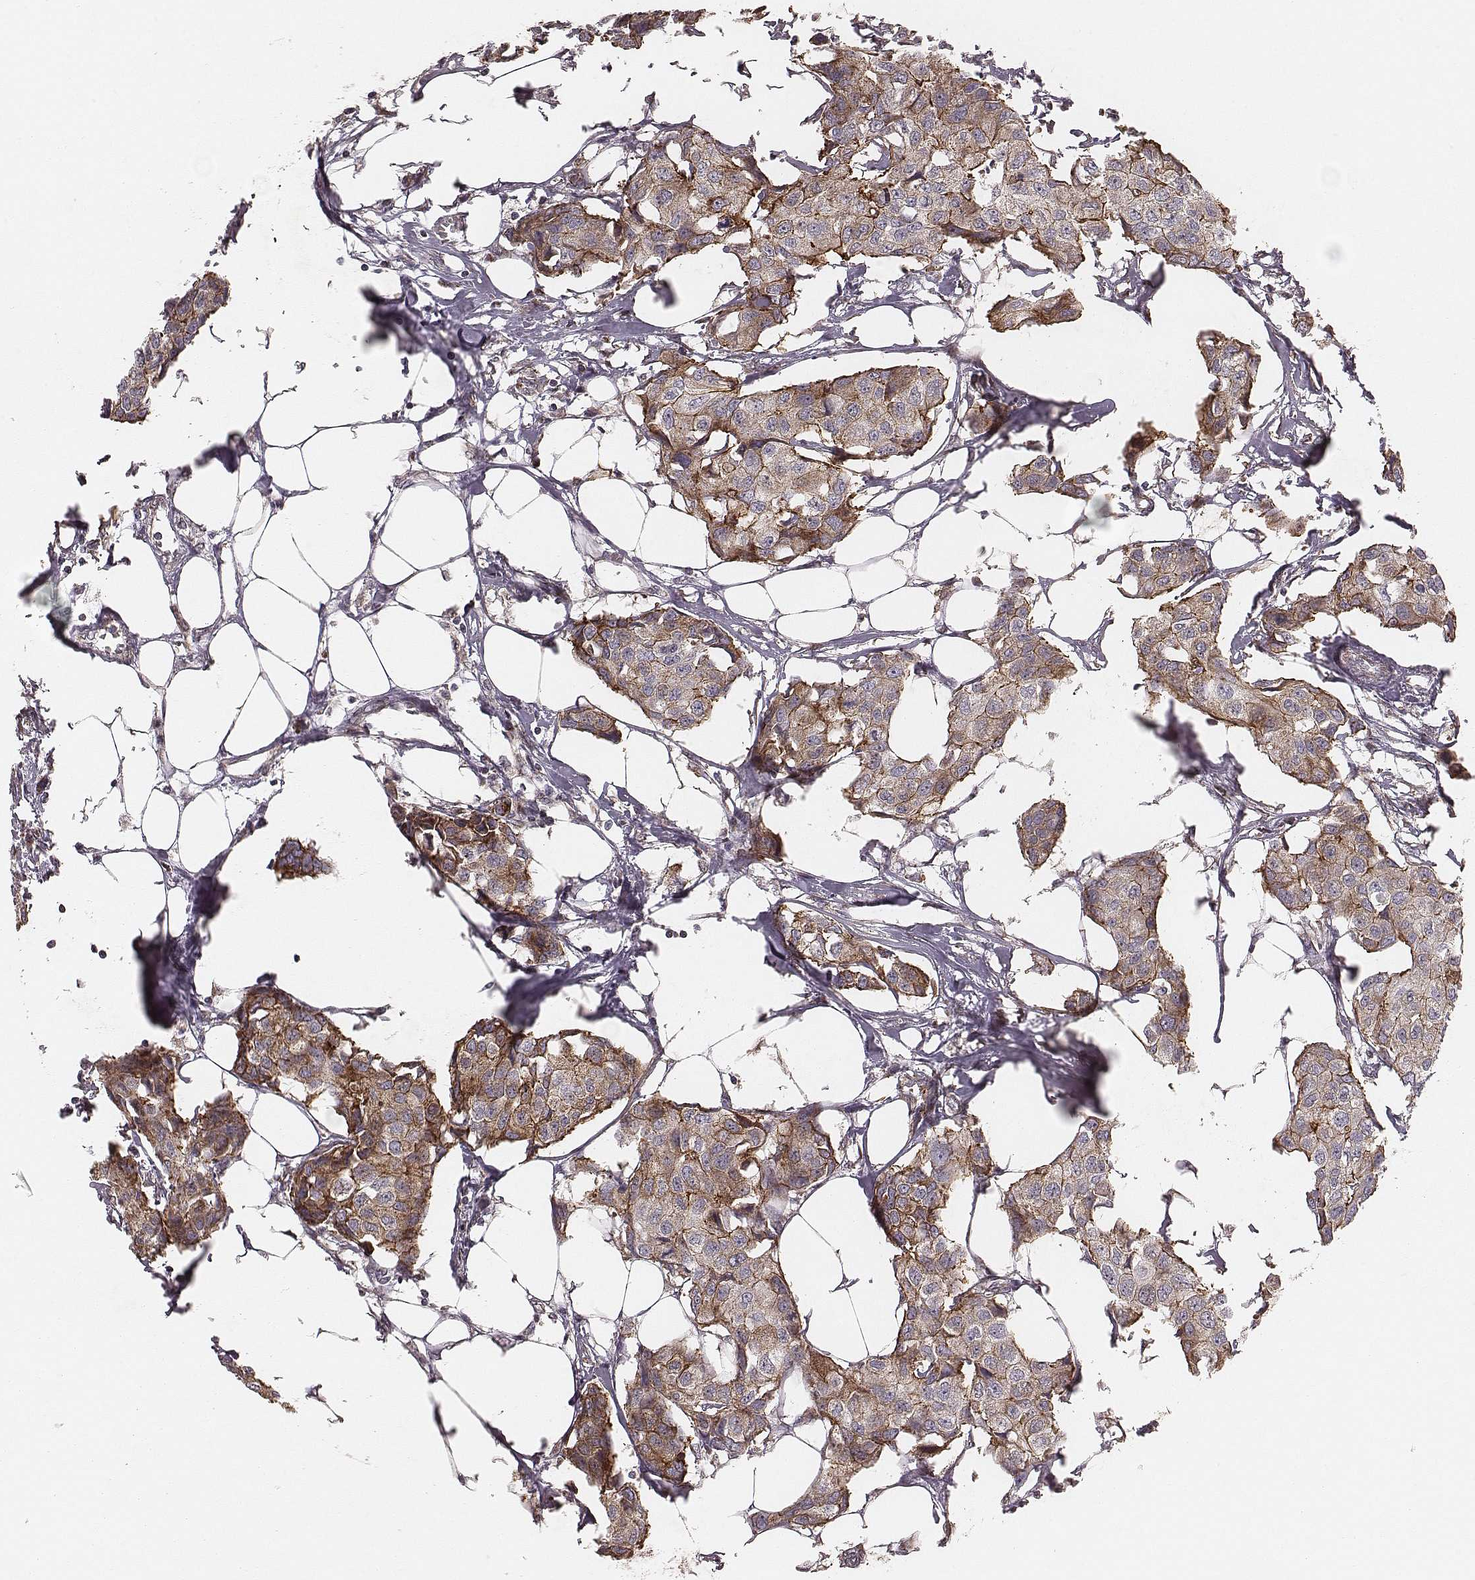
{"staining": {"intensity": "moderate", "quantity": ">75%", "location": "cytoplasmic/membranous"}, "tissue": "breast cancer", "cell_type": "Tumor cells", "image_type": "cancer", "snomed": [{"axis": "morphology", "description": "Duct carcinoma"}, {"axis": "topography", "description": "Breast"}], "caption": "Protein staining of breast cancer tissue displays moderate cytoplasmic/membranous expression in about >75% of tumor cells.", "gene": "NDUFA7", "patient": {"sex": "female", "age": 80}}